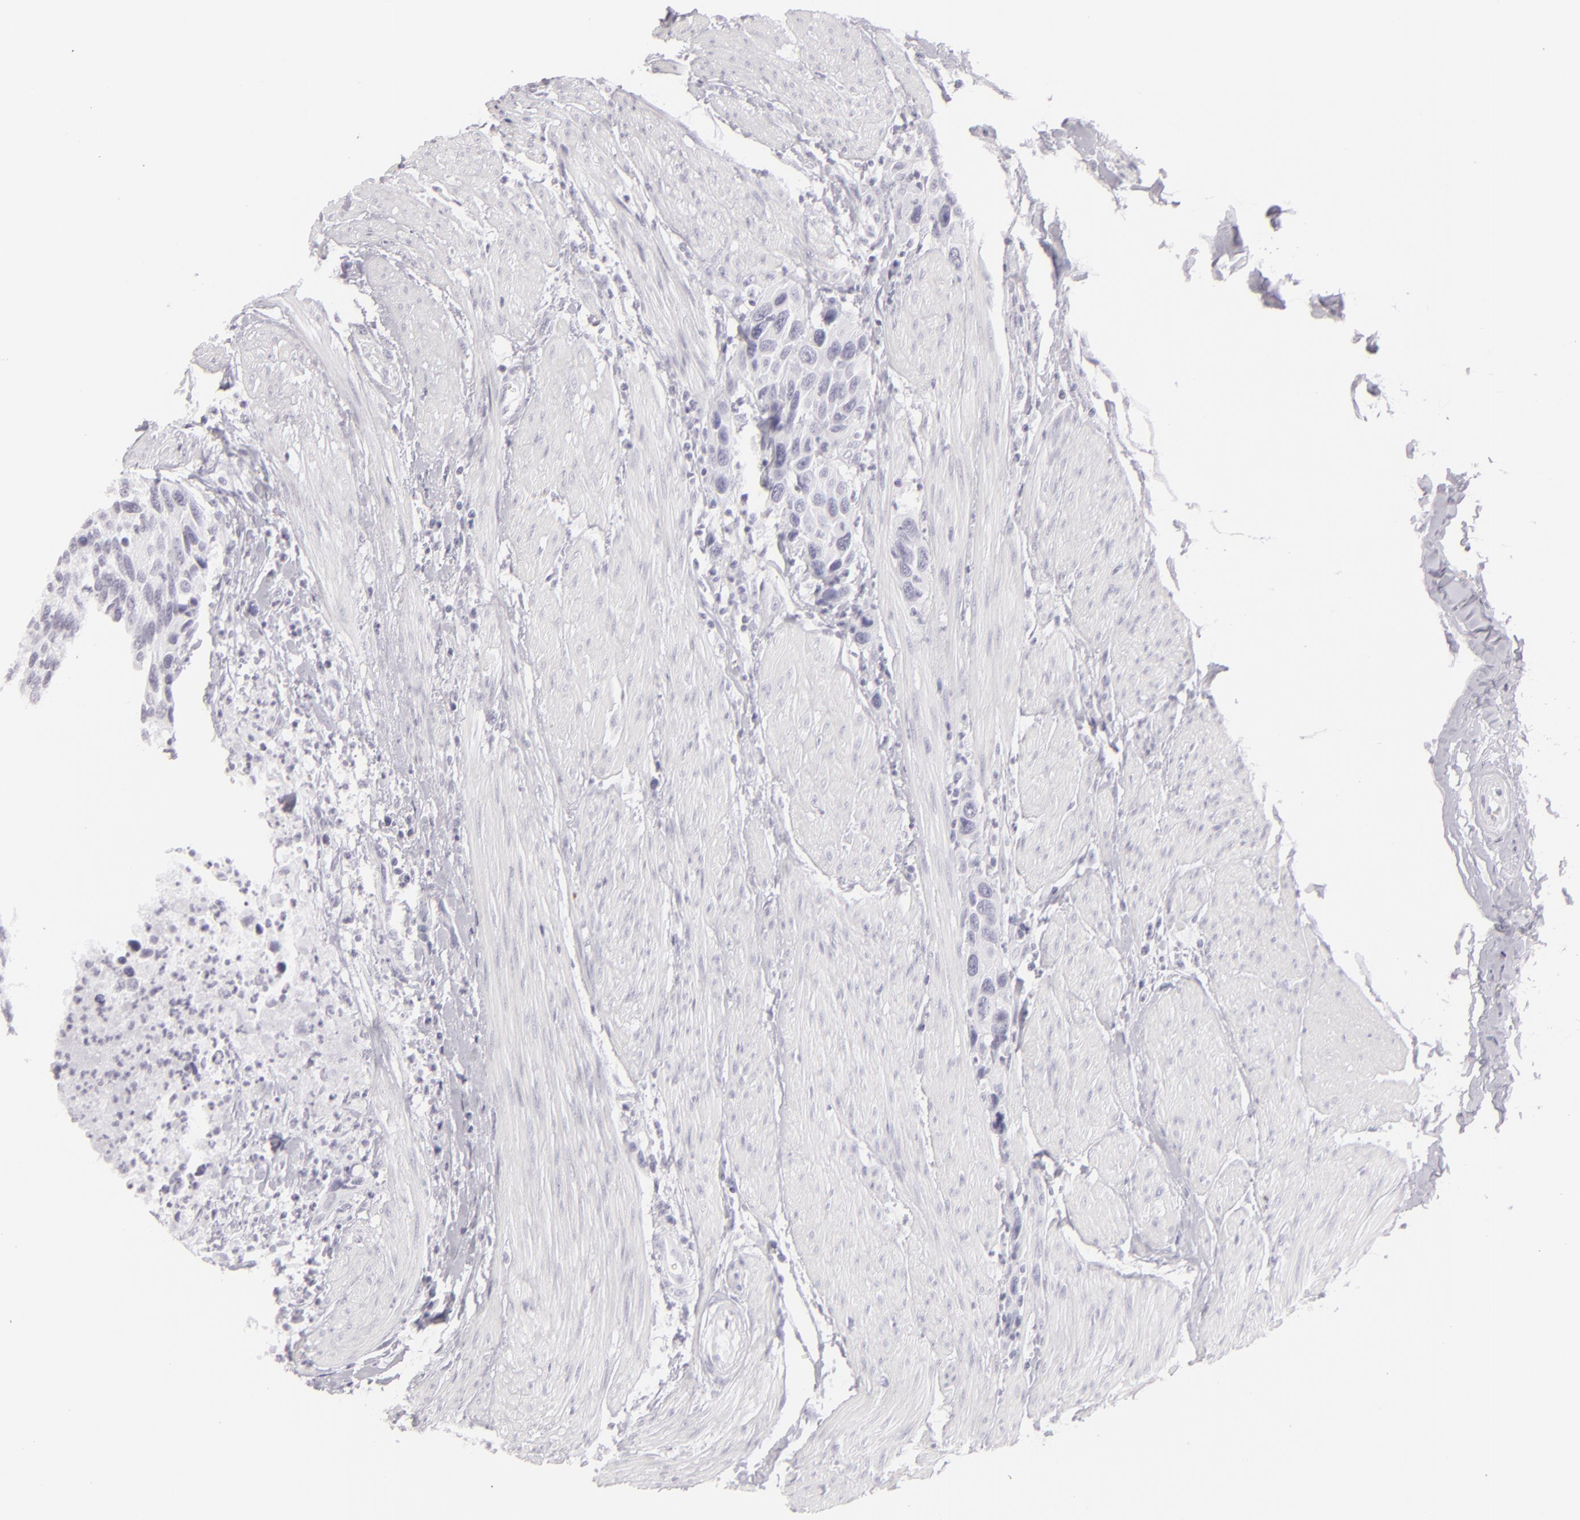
{"staining": {"intensity": "negative", "quantity": "none", "location": "none"}, "tissue": "urothelial cancer", "cell_type": "Tumor cells", "image_type": "cancer", "snomed": [{"axis": "morphology", "description": "Urothelial carcinoma, High grade"}, {"axis": "topography", "description": "Urinary bladder"}], "caption": "This is an immunohistochemistry (IHC) micrograph of urothelial cancer. There is no expression in tumor cells.", "gene": "FLG", "patient": {"sex": "male", "age": 66}}